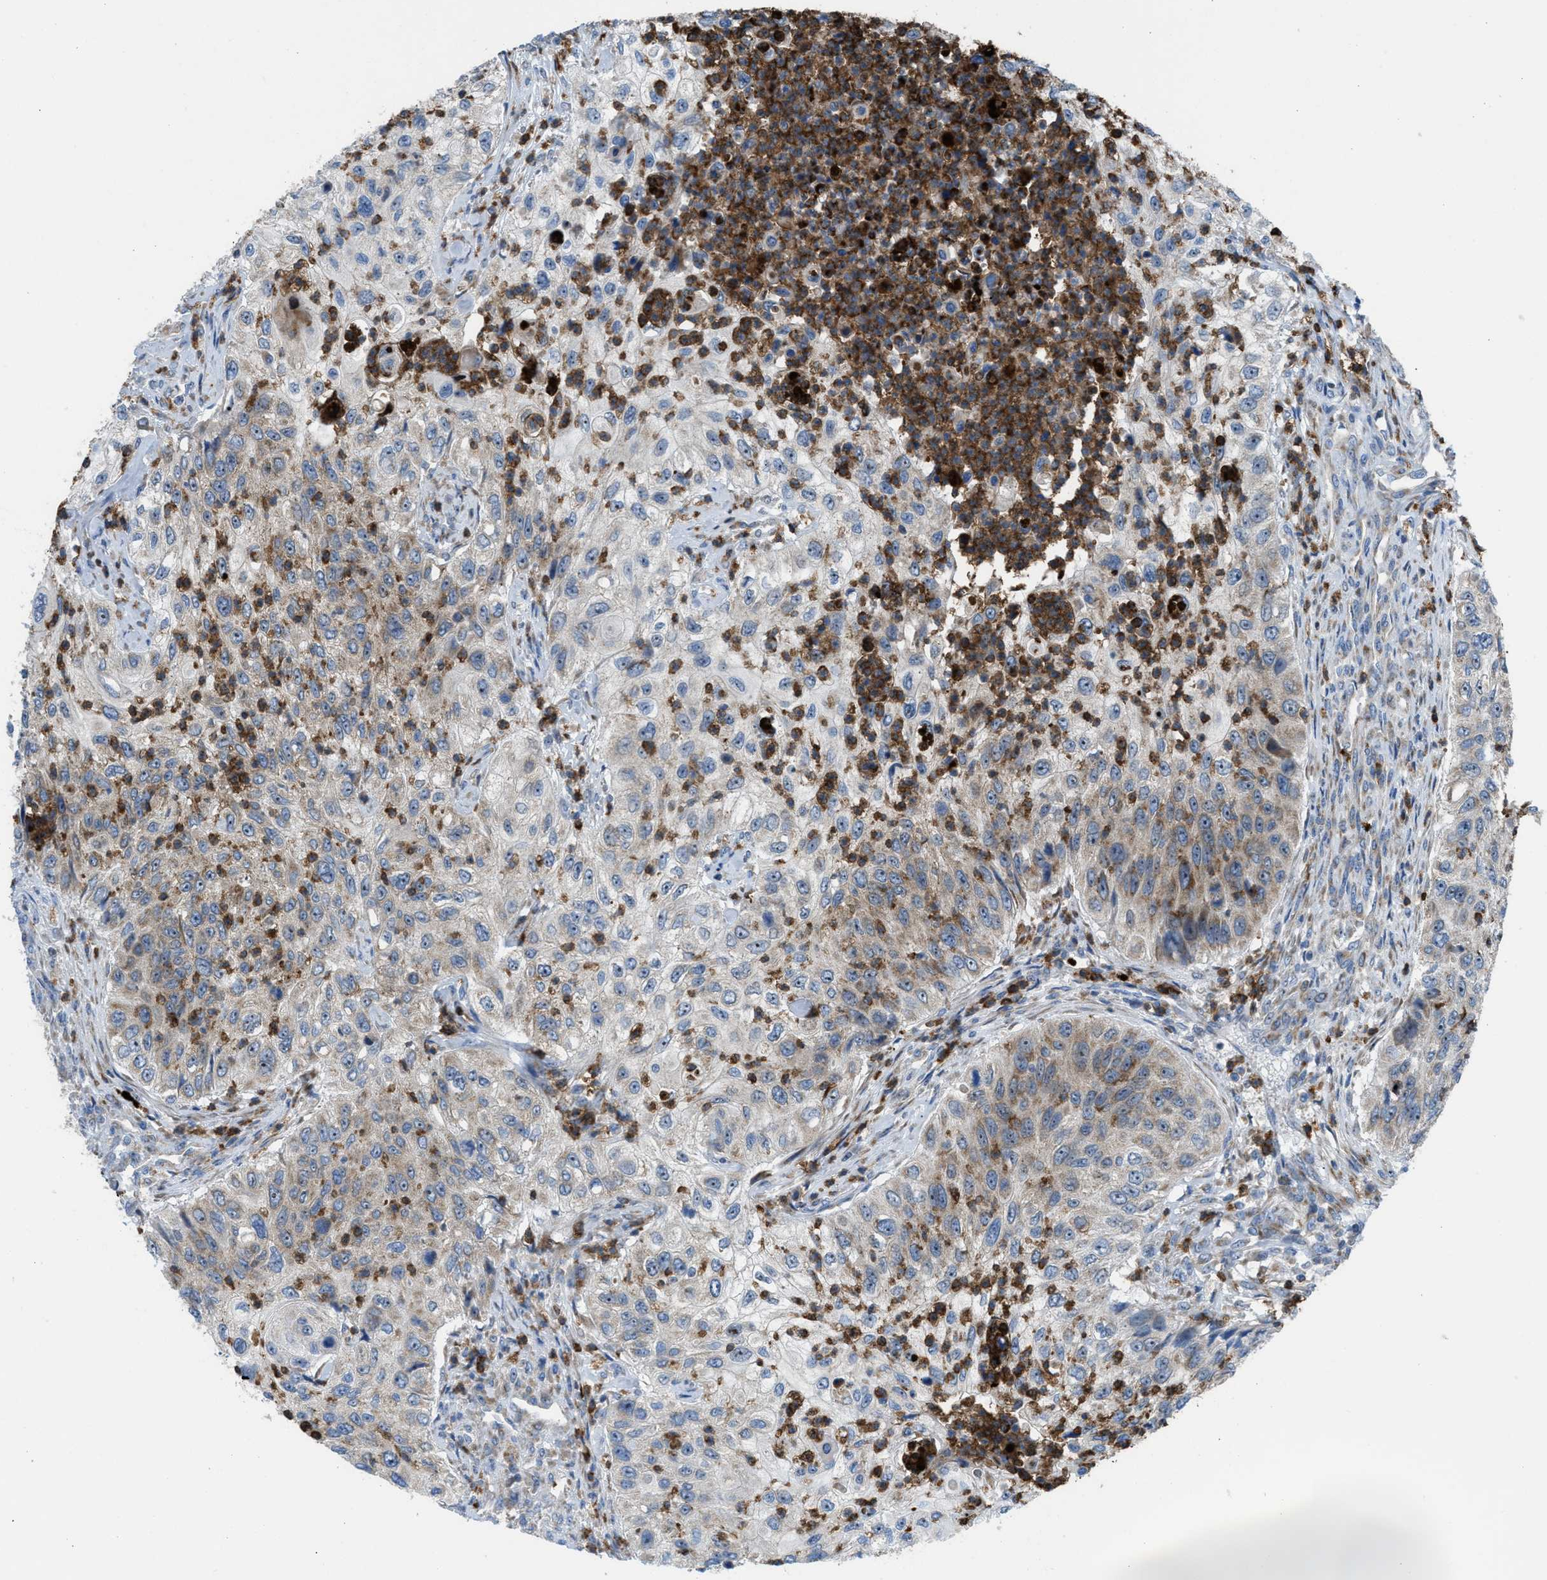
{"staining": {"intensity": "moderate", "quantity": "25%-75%", "location": "cytoplasmic/membranous"}, "tissue": "urothelial cancer", "cell_type": "Tumor cells", "image_type": "cancer", "snomed": [{"axis": "morphology", "description": "Urothelial carcinoma, High grade"}, {"axis": "topography", "description": "Urinary bladder"}], "caption": "Urothelial carcinoma (high-grade) stained for a protein (brown) exhibits moderate cytoplasmic/membranous positive staining in approximately 25%-75% of tumor cells.", "gene": "TPH1", "patient": {"sex": "female", "age": 60}}